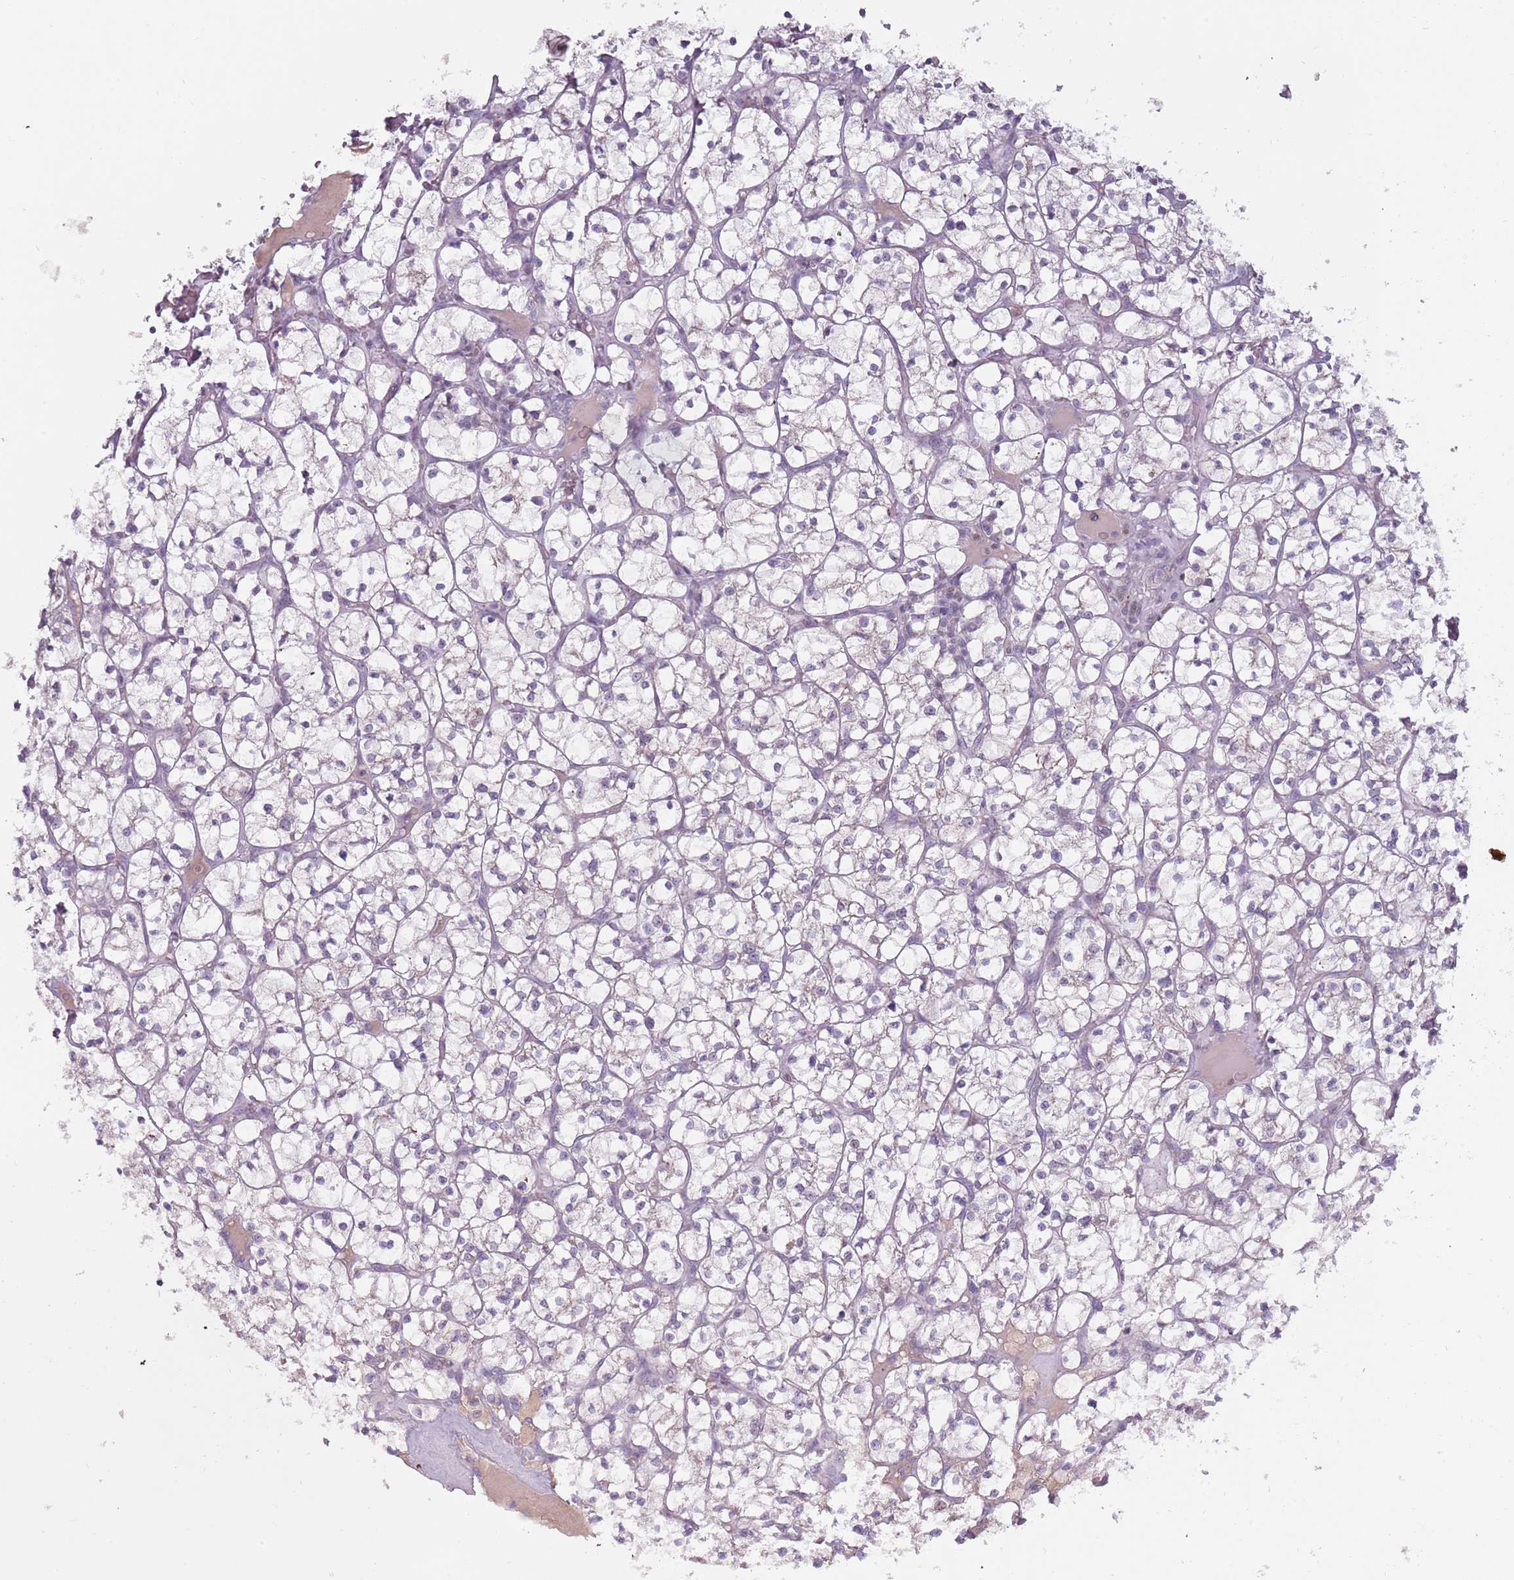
{"staining": {"intensity": "negative", "quantity": "none", "location": "none"}, "tissue": "renal cancer", "cell_type": "Tumor cells", "image_type": "cancer", "snomed": [{"axis": "morphology", "description": "Adenocarcinoma, NOS"}, {"axis": "topography", "description": "Kidney"}], "caption": "Immunohistochemistry (IHC) of human renal adenocarcinoma demonstrates no expression in tumor cells. (Immunohistochemistry (IHC), brightfield microscopy, high magnification).", "gene": "SYS1", "patient": {"sex": "female", "age": 64}}